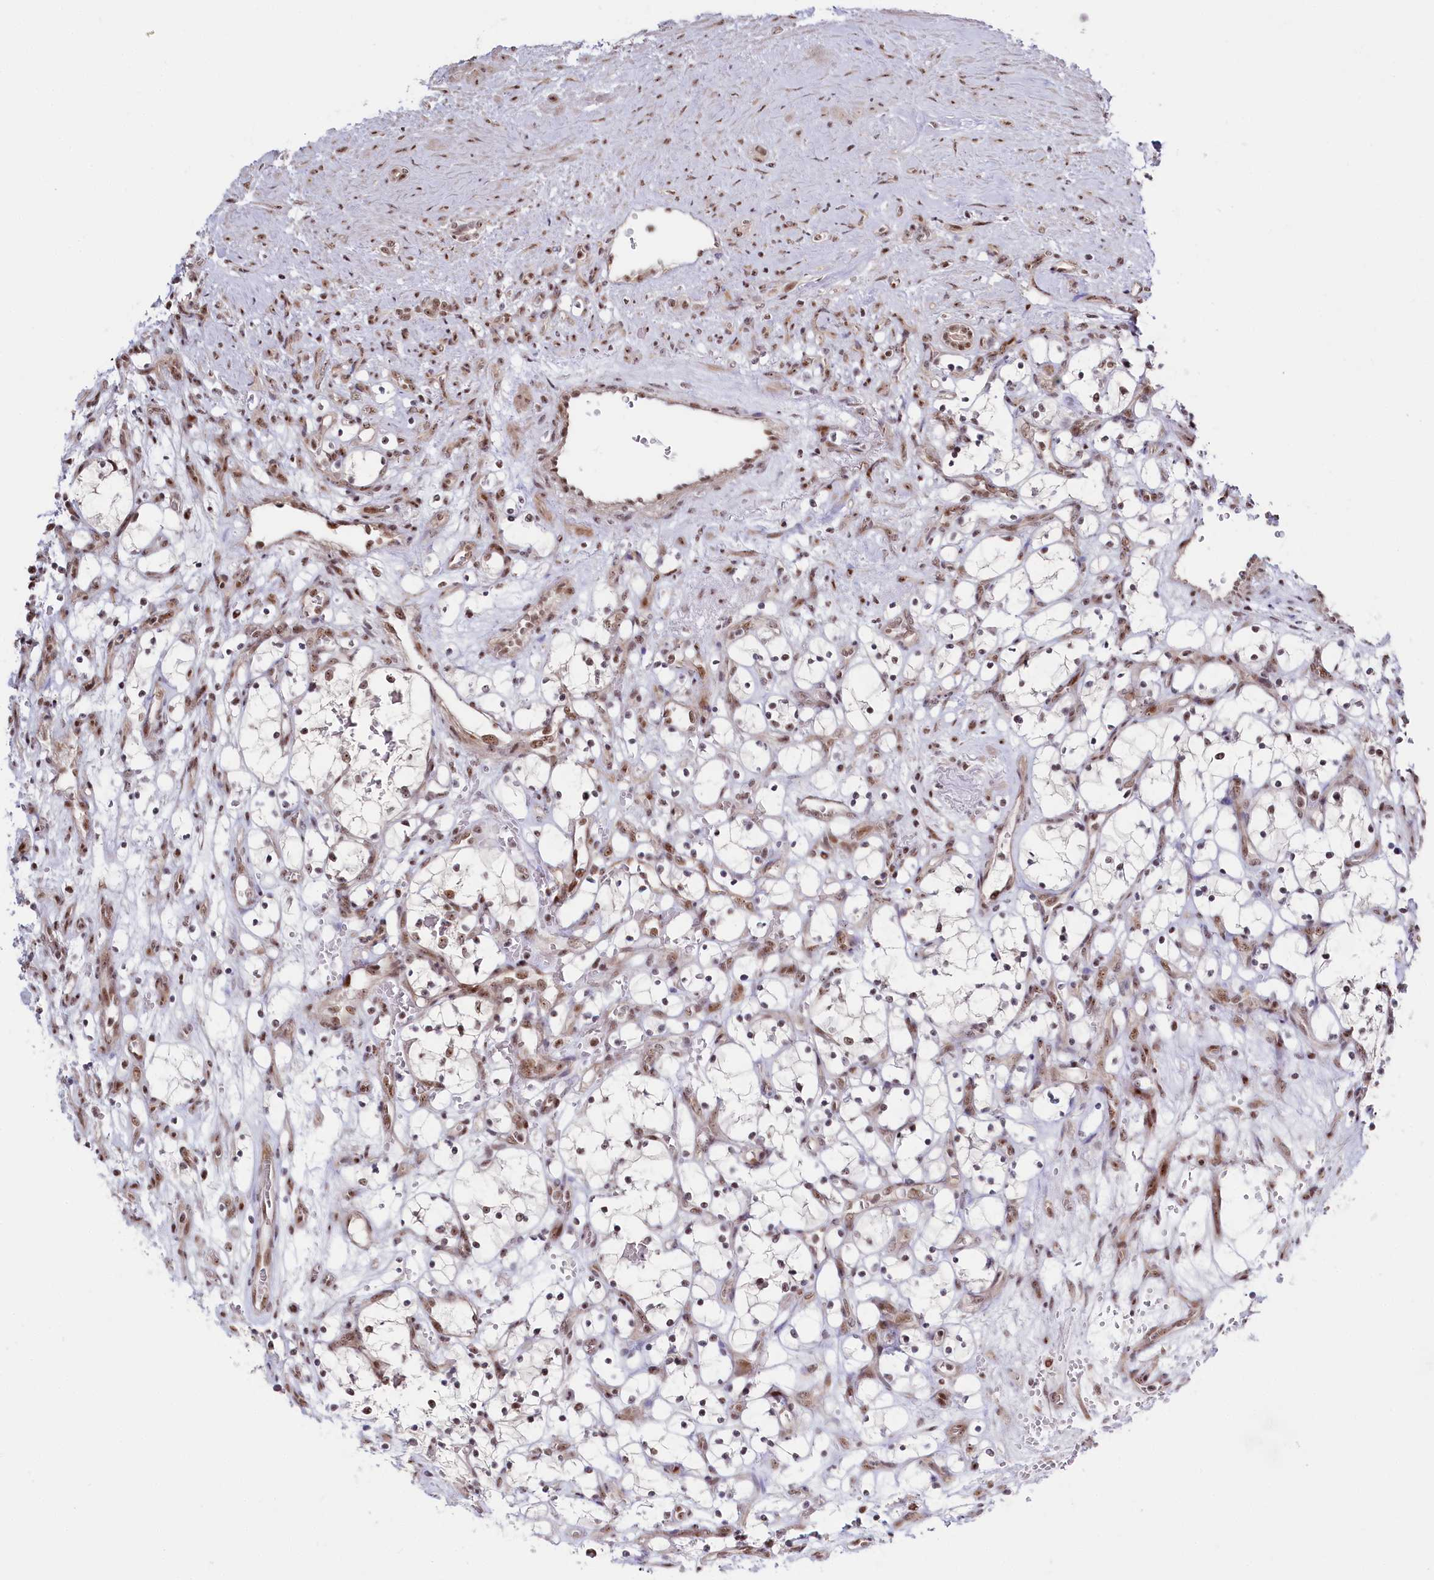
{"staining": {"intensity": "negative", "quantity": "none", "location": "none"}, "tissue": "renal cancer", "cell_type": "Tumor cells", "image_type": "cancer", "snomed": [{"axis": "morphology", "description": "Adenocarcinoma, NOS"}, {"axis": "topography", "description": "Kidney"}], "caption": "Immunohistochemical staining of human adenocarcinoma (renal) shows no significant positivity in tumor cells.", "gene": "POLR2H", "patient": {"sex": "female", "age": 69}}